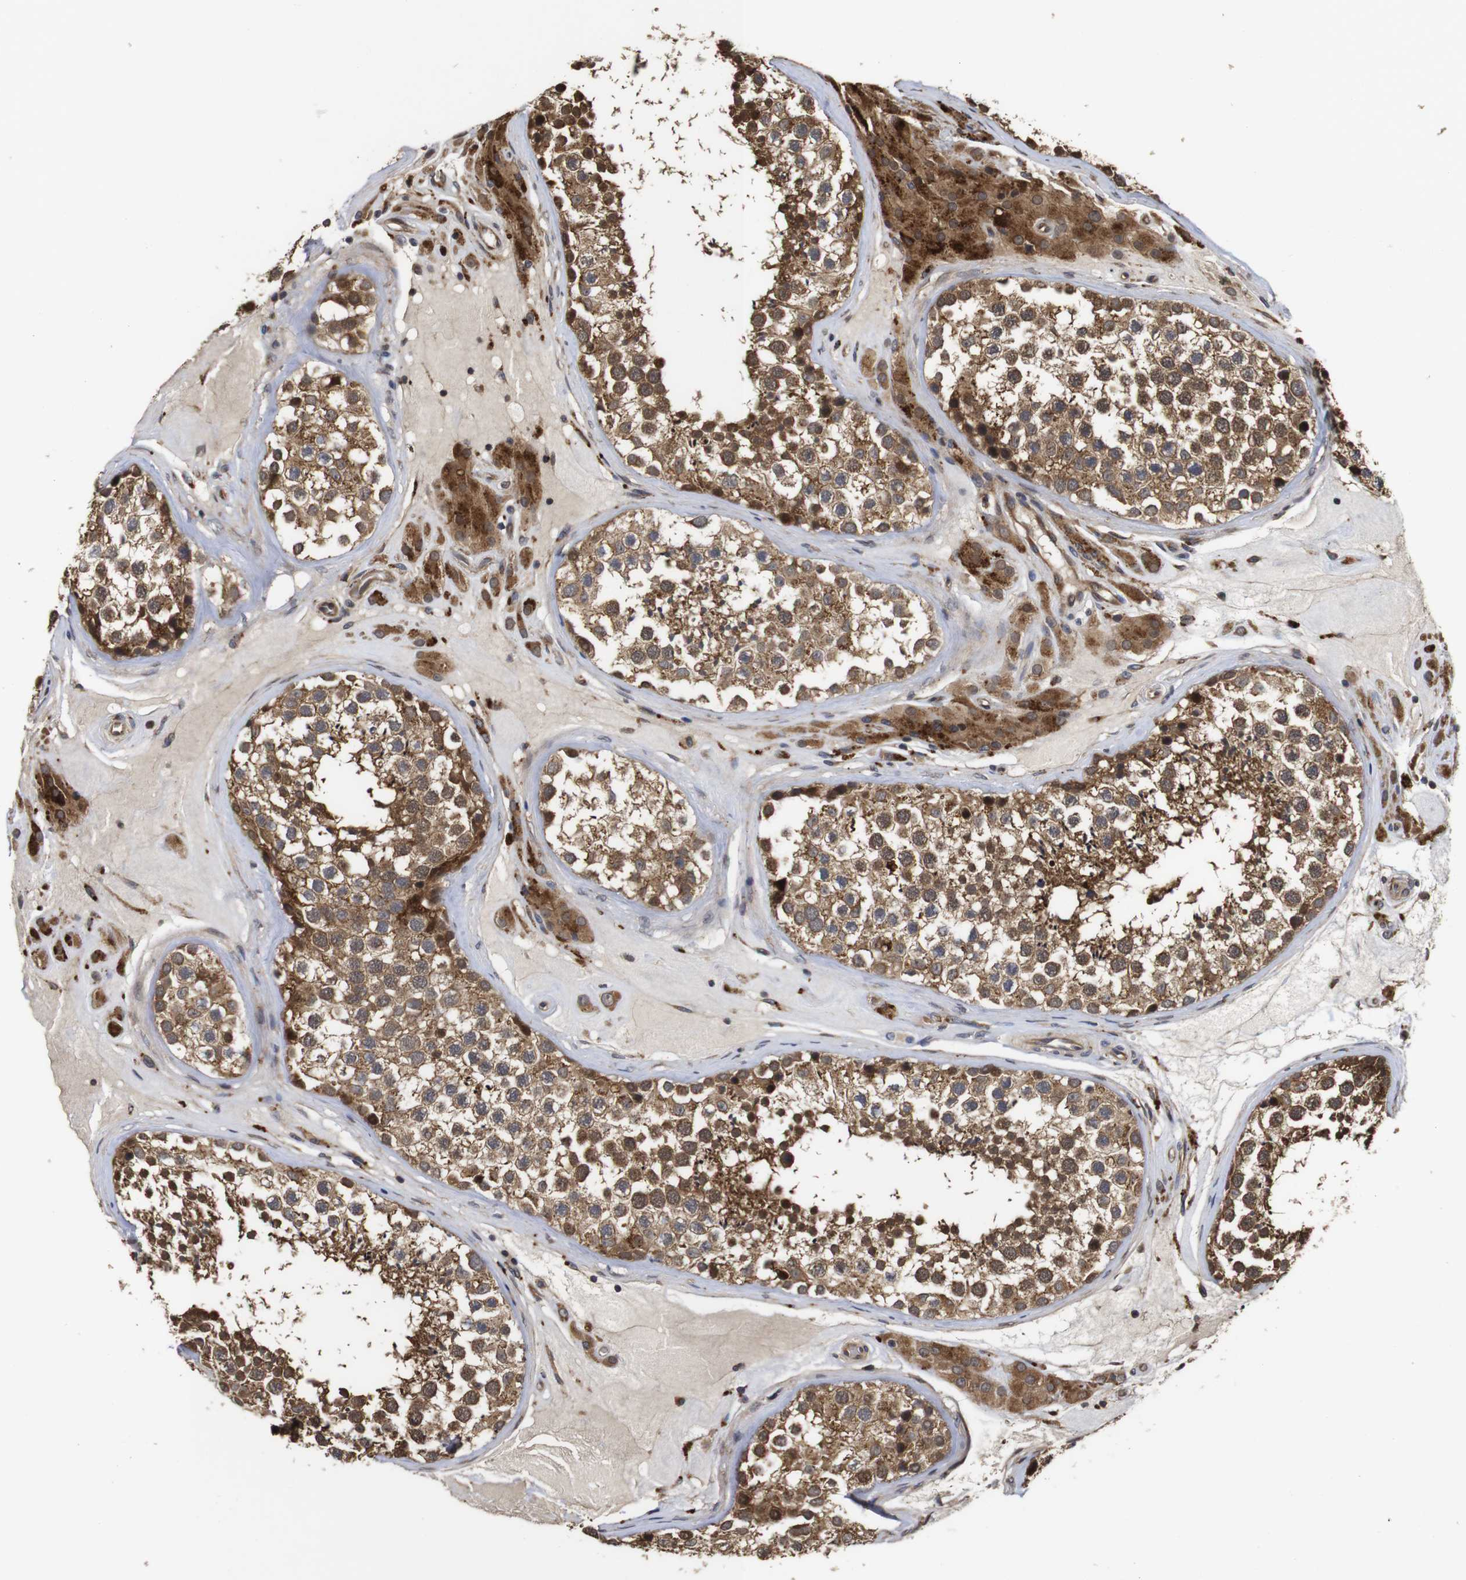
{"staining": {"intensity": "strong", "quantity": ">75%", "location": "cytoplasmic/membranous"}, "tissue": "testis", "cell_type": "Cells in seminiferous ducts", "image_type": "normal", "snomed": [{"axis": "morphology", "description": "Normal tissue, NOS"}, {"axis": "topography", "description": "Testis"}], "caption": "Protein expression by IHC exhibits strong cytoplasmic/membranous staining in about >75% of cells in seminiferous ducts in benign testis. Ihc stains the protein in brown and the nuclei are stained blue.", "gene": "PTPN14", "patient": {"sex": "male", "age": 46}}